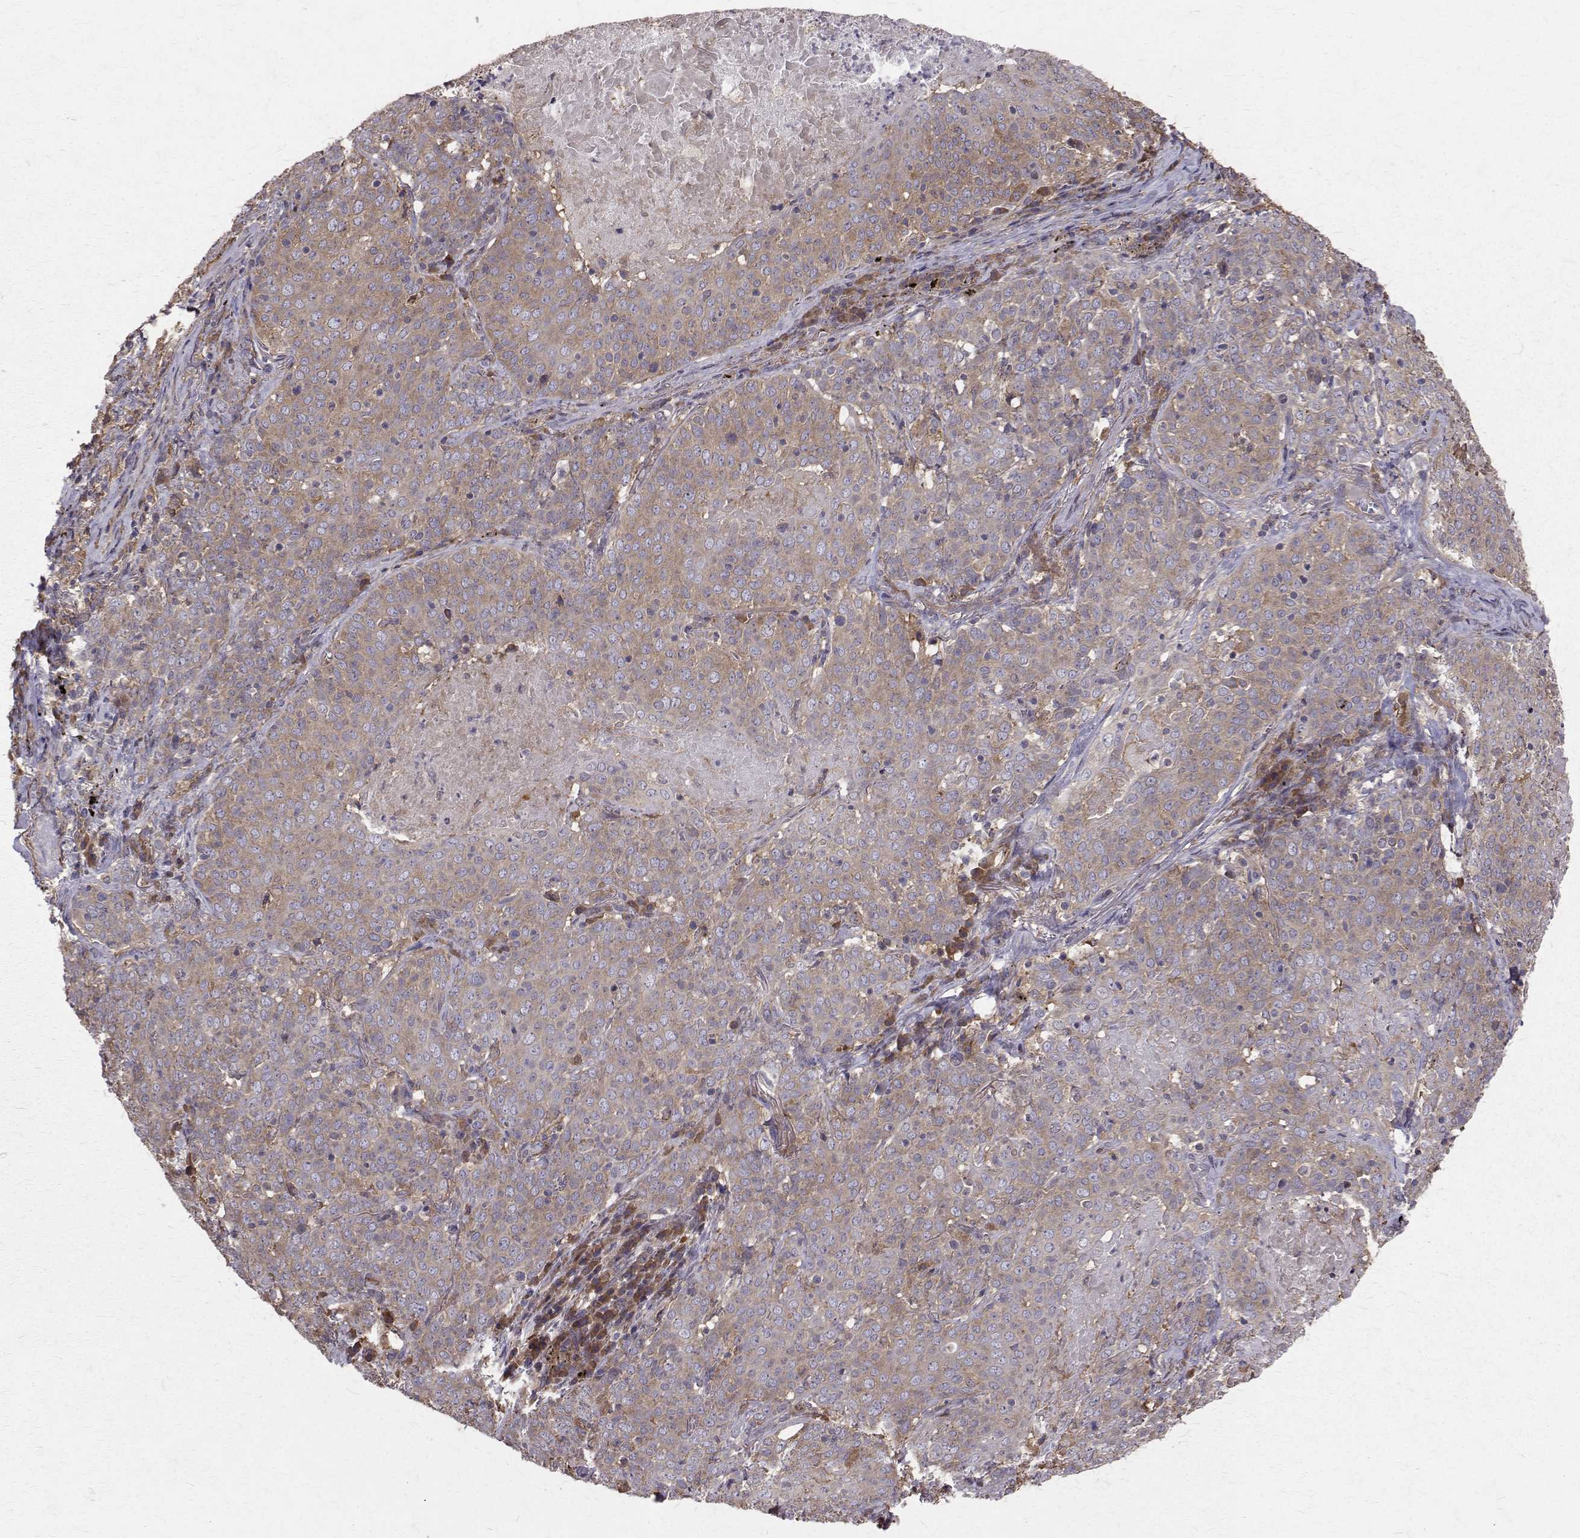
{"staining": {"intensity": "weak", "quantity": "25%-75%", "location": "cytoplasmic/membranous"}, "tissue": "lung cancer", "cell_type": "Tumor cells", "image_type": "cancer", "snomed": [{"axis": "morphology", "description": "Squamous cell carcinoma, NOS"}, {"axis": "topography", "description": "Lung"}], "caption": "Protein expression analysis of human lung cancer (squamous cell carcinoma) reveals weak cytoplasmic/membranous expression in about 25%-75% of tumor cells.", "gene": "FARSB", "patient": {"sex": "male", "age": 82}}